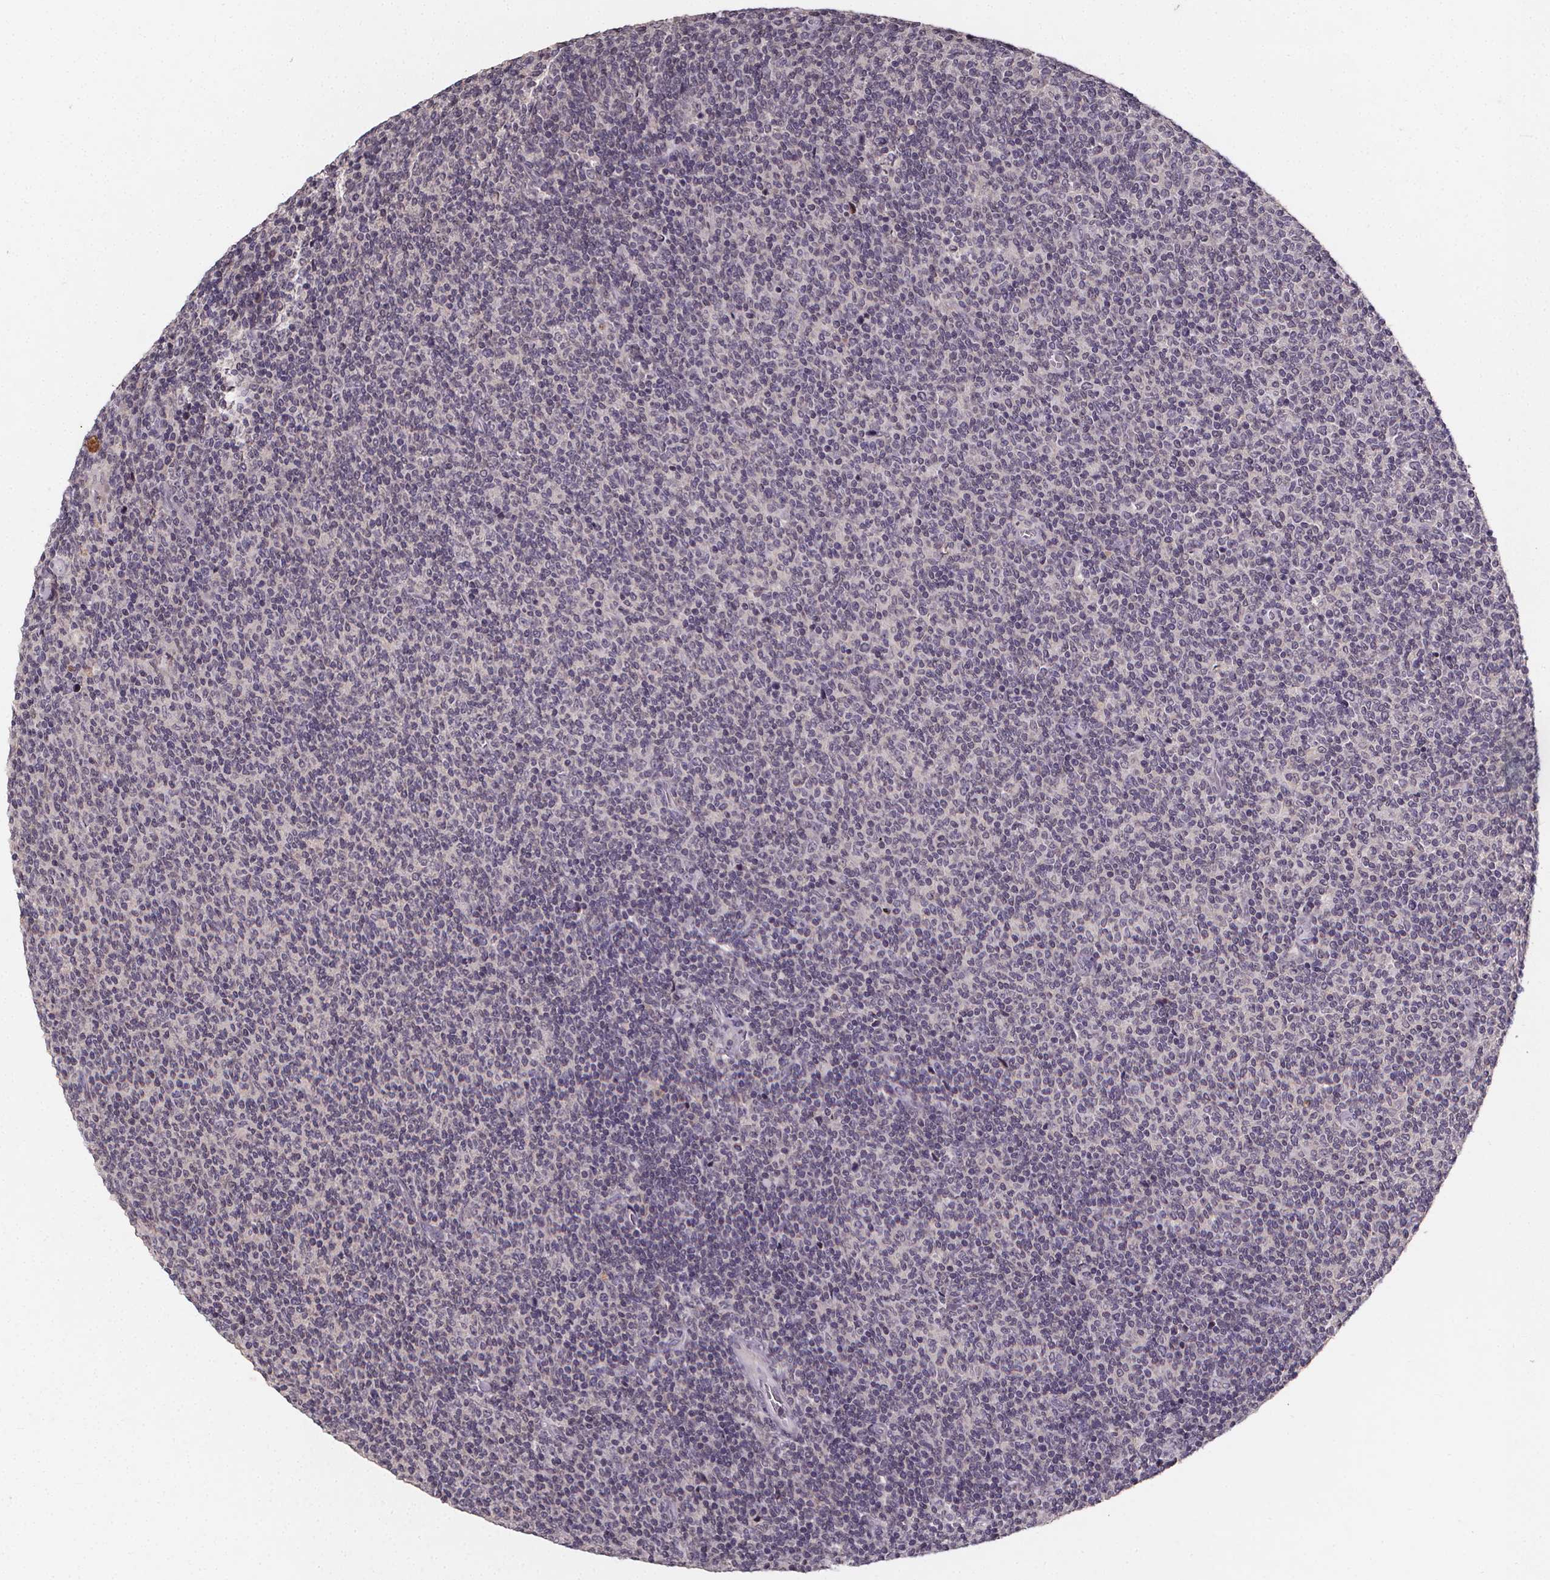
{"staining": {"intensity": "negative", "quantity": "none", "location": "none"}, "tissue": "lymphoma", "cell_type": "Tumor cells", "image_type": "cancer", "snomed": [{"axis": "morphology", "description": "Malignant lymphoma, non-Hodgkin's type, Low grade"}, {"axis": "topography", "description": "Lymph node"}], "caption": "High magnification brightfield microscopy of lymphoma stained with DAB (brown) and counterstained with hematoxylin (blue): tumor cells show no significant staining. The staining was performed using DAB to visualize the protein expression in brown, while the nuclei were stained in blue with hematoxylin (Magnification: 20x).", "gene": "SPAG8", "patient": {"sex": "male", "age": 52}}